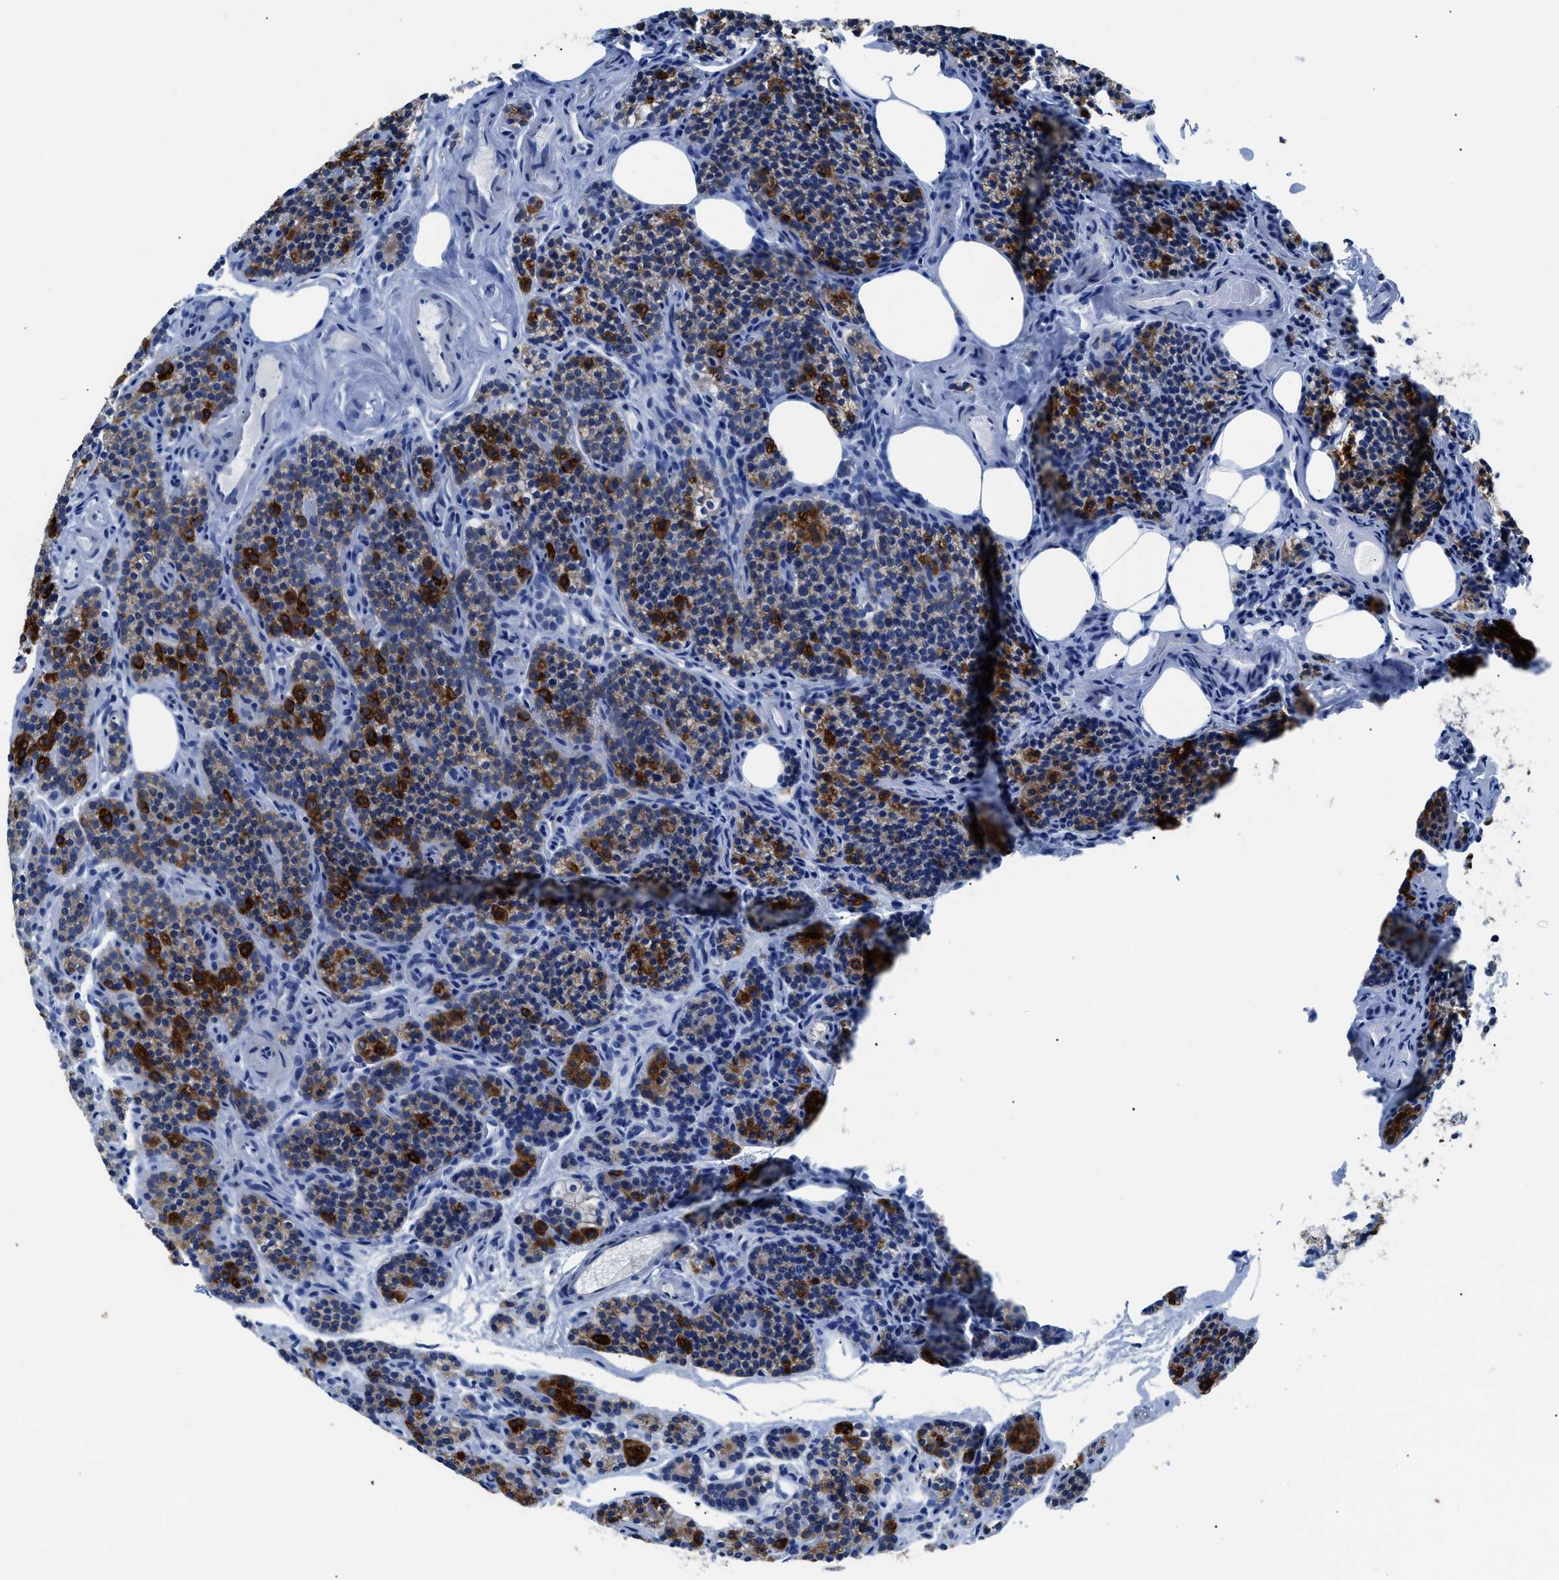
{"staining": {"intensity": "strong", "quantity": ">75%", "location": "cytoplasmic/membranous"}, "tissue": "parathyroid gland", "cell_type": "Glandular cells", "image_type": "normal", "snomed": [{"axis": "morphology", "description": "Normal tissue, NOS"}, {"axis": "morphology", "description": "Adenoma, NOS"}, {"axis": "topography", "description": "Parathyroid gland"}], "caption": "Immunohistochemical staining of unremarkable parathyroid gland displays strong cytoplasmic/membranous protein staining in about >75% of glandular cells. The protein of interest is shown in brown color, while the nuclei are stained blue.", "gene": "ZDHHC3", "patient": {"sex": "female", "age": 74}}